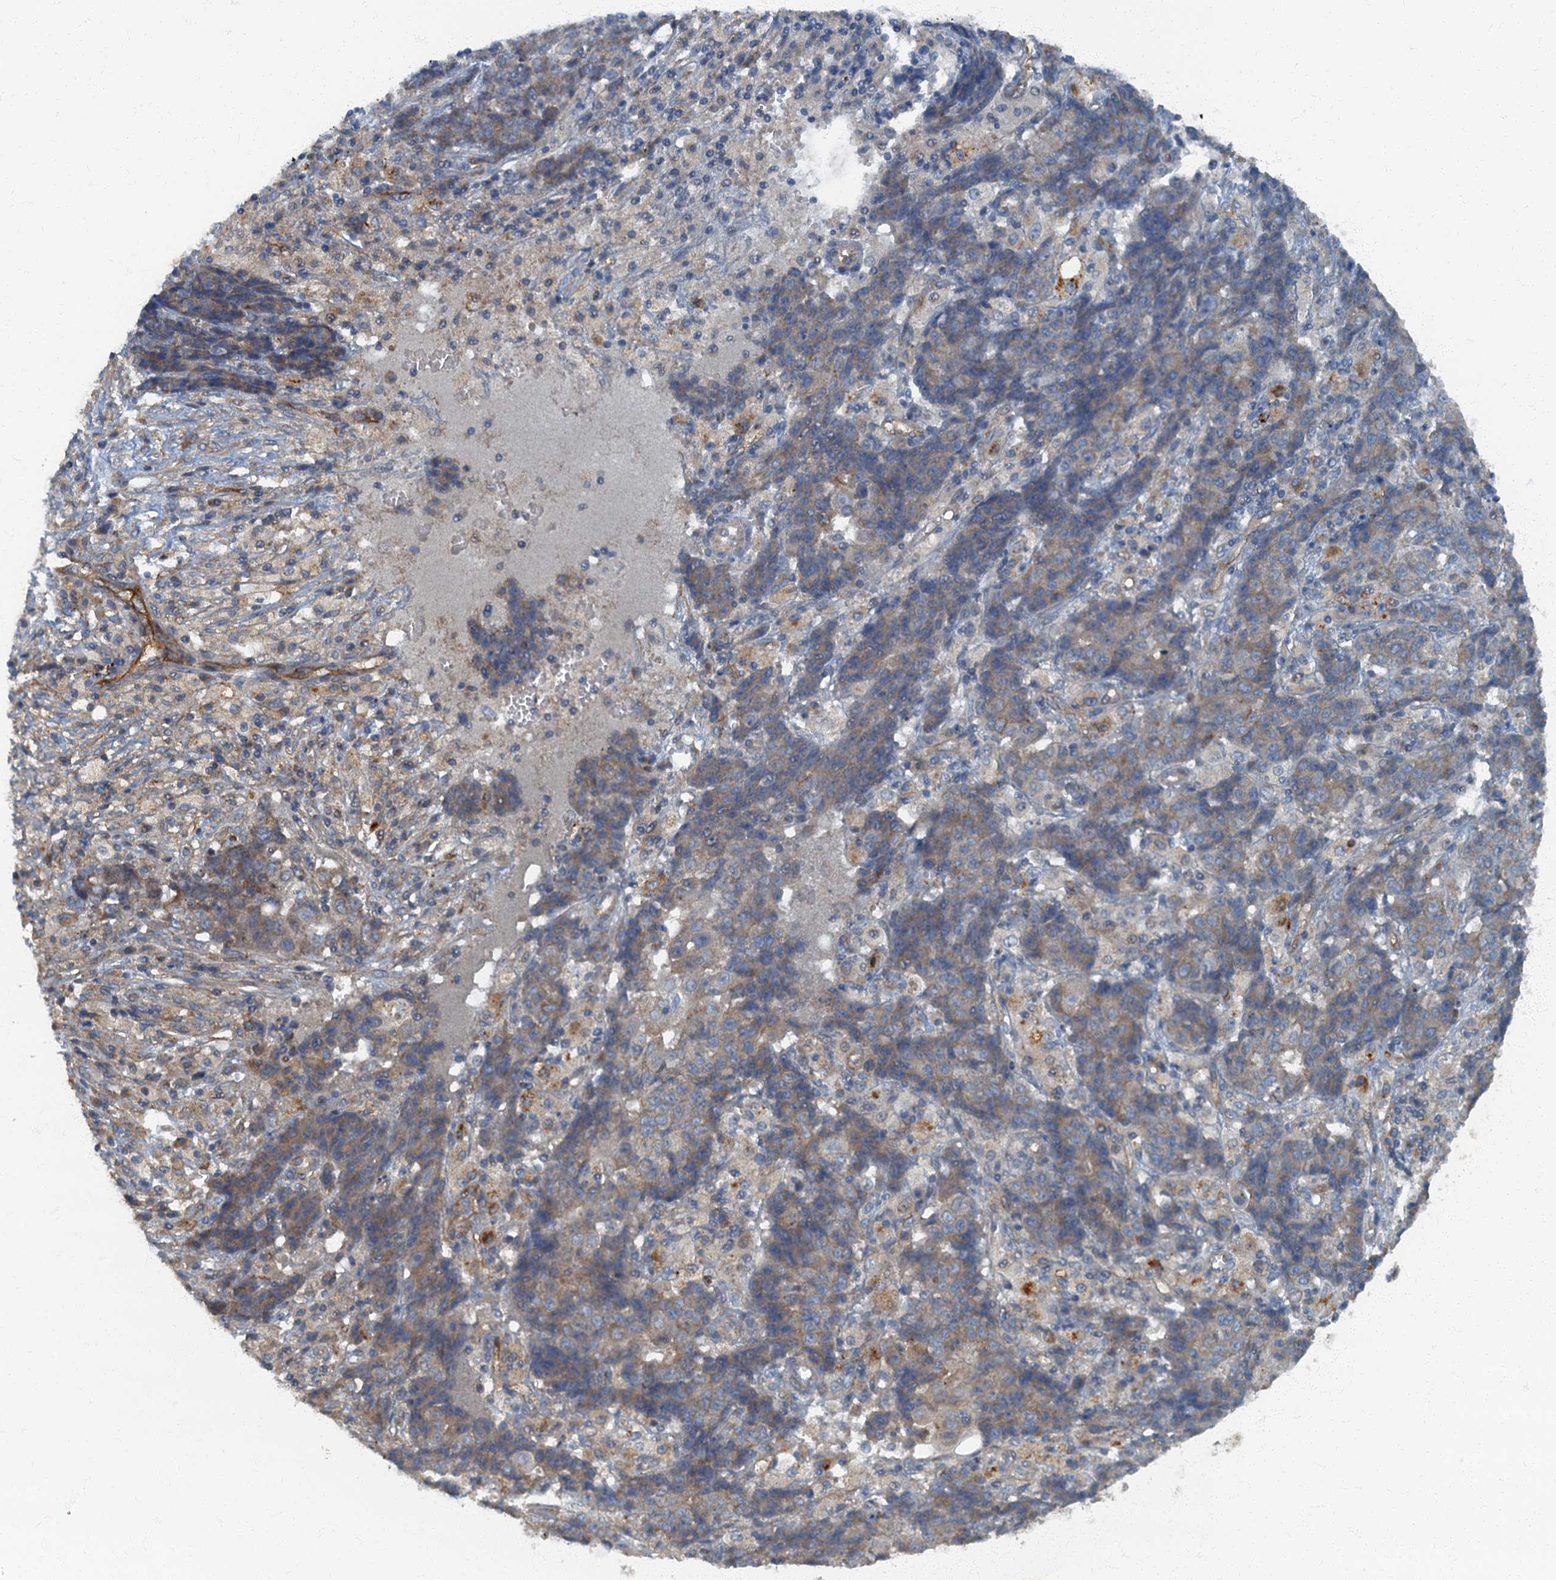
{"staining": {"intensity": "weak", "quantity": "<25%", "location": "cytoplasmic/membranous"}, "tissue": "ovarian cancer", "cell_type": "Tumor cells", "image_type": "cancer", "snomed": [{"axis": "morphology", "description": "Carcinoma, endometroid"}, {"axis": "topography", "description": "Ovary"}], "caption": "DAB immunohistochemical staining of human ovarian endometroid carcinoma shows no significant staining in tumor cells.", "gene": "ARL11", "patient": {"sex": "female", "age": 42}}